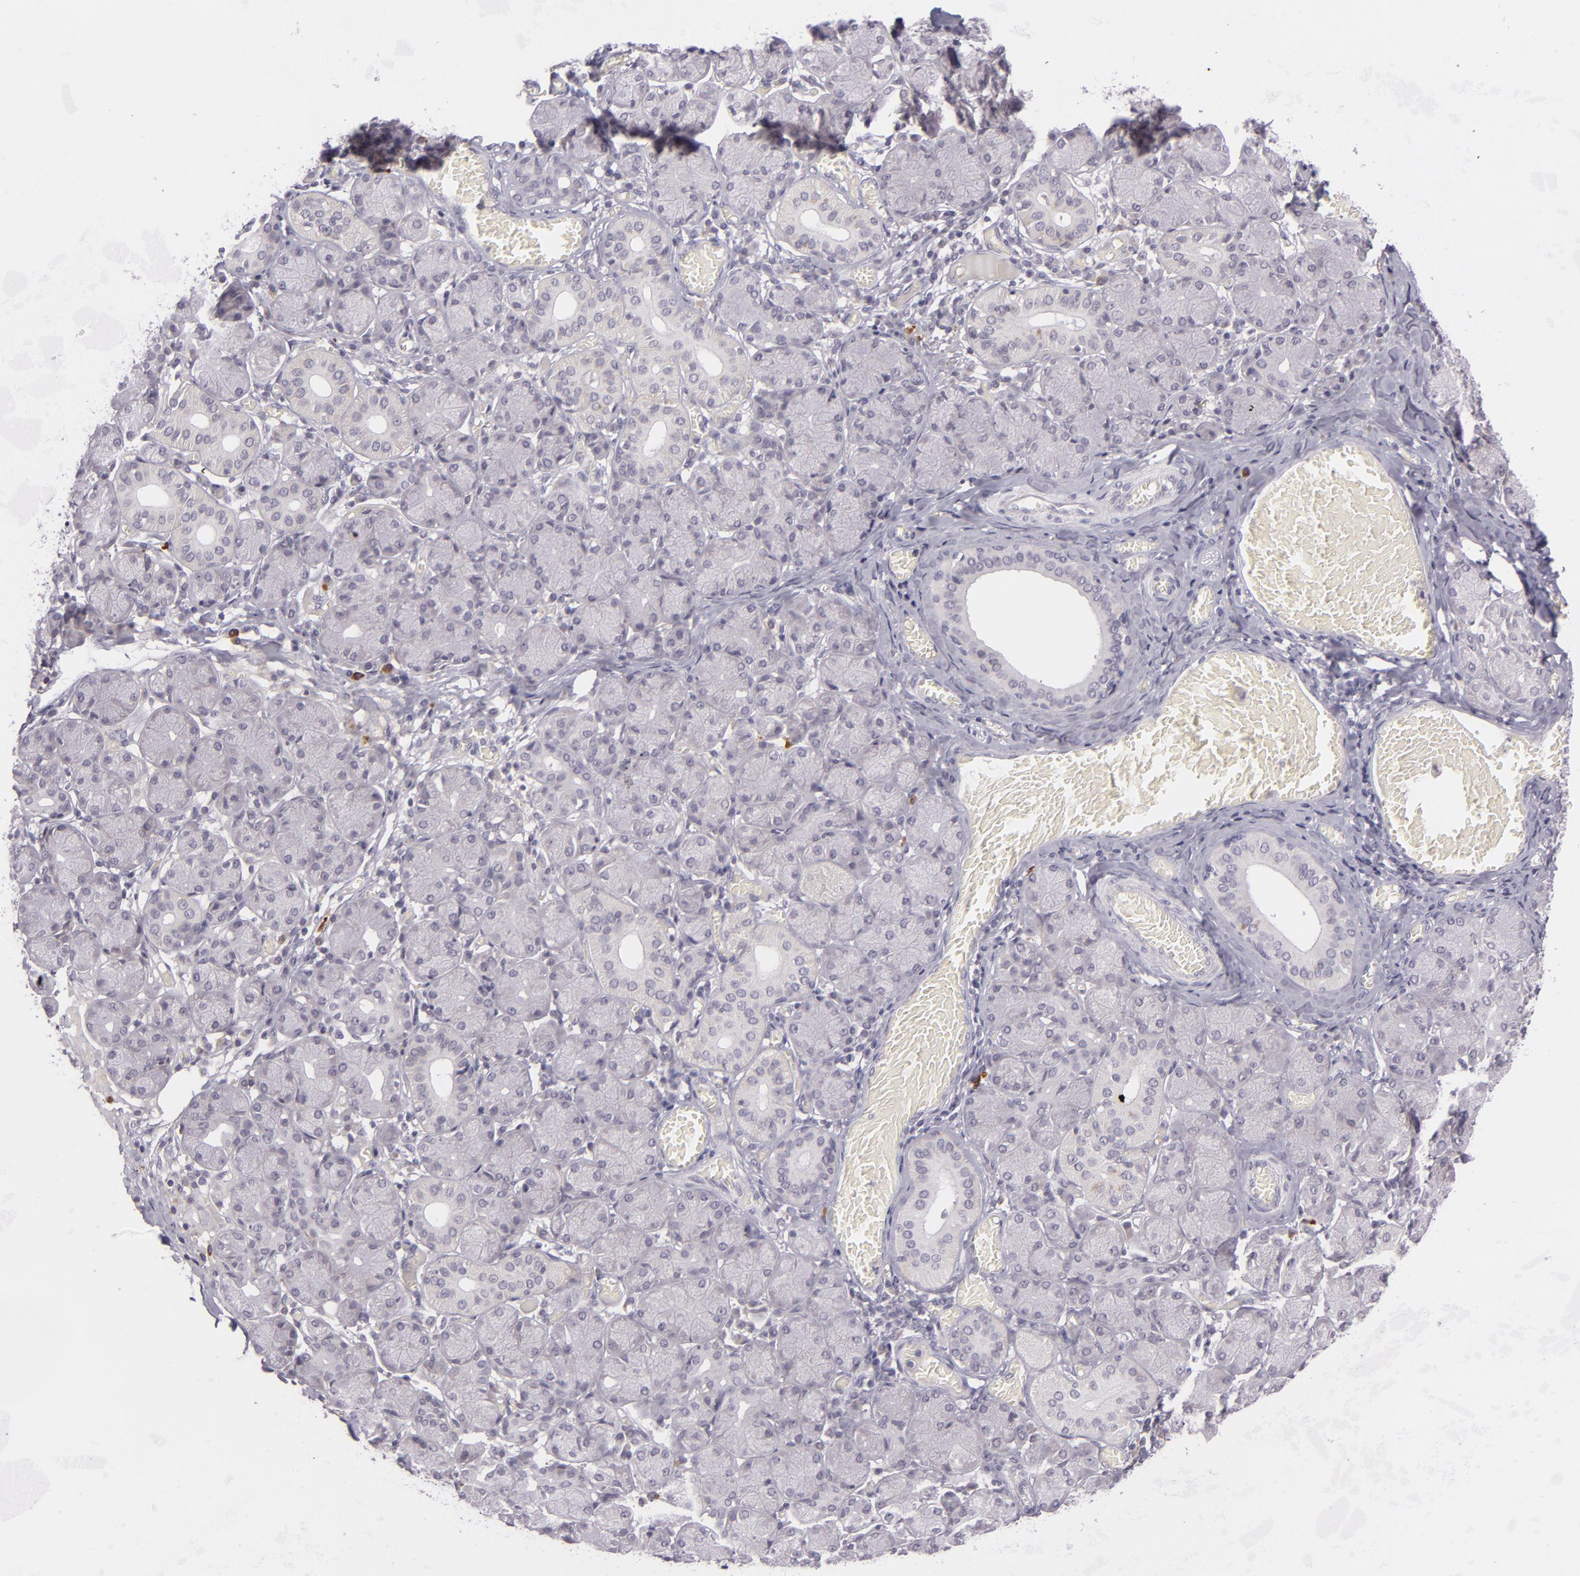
{"staining": {"intensity": "negative", "quantity": "none", "location": "none"}, "tissue": "salivary gland", "cell_type": "Glandular cells", "image_type": "normal", "snomed": [{"axis": "morphology", "description": "Normal tissue, NOS"}, {"axis": "topography", "description": "Salivary gland"}], "caption": "Photomicrograph shows no significant protein staining in glandular cells of unremarkable salivary gland.", "gene": "DAG1", "patient": {"sex": "female", "age": 24}}